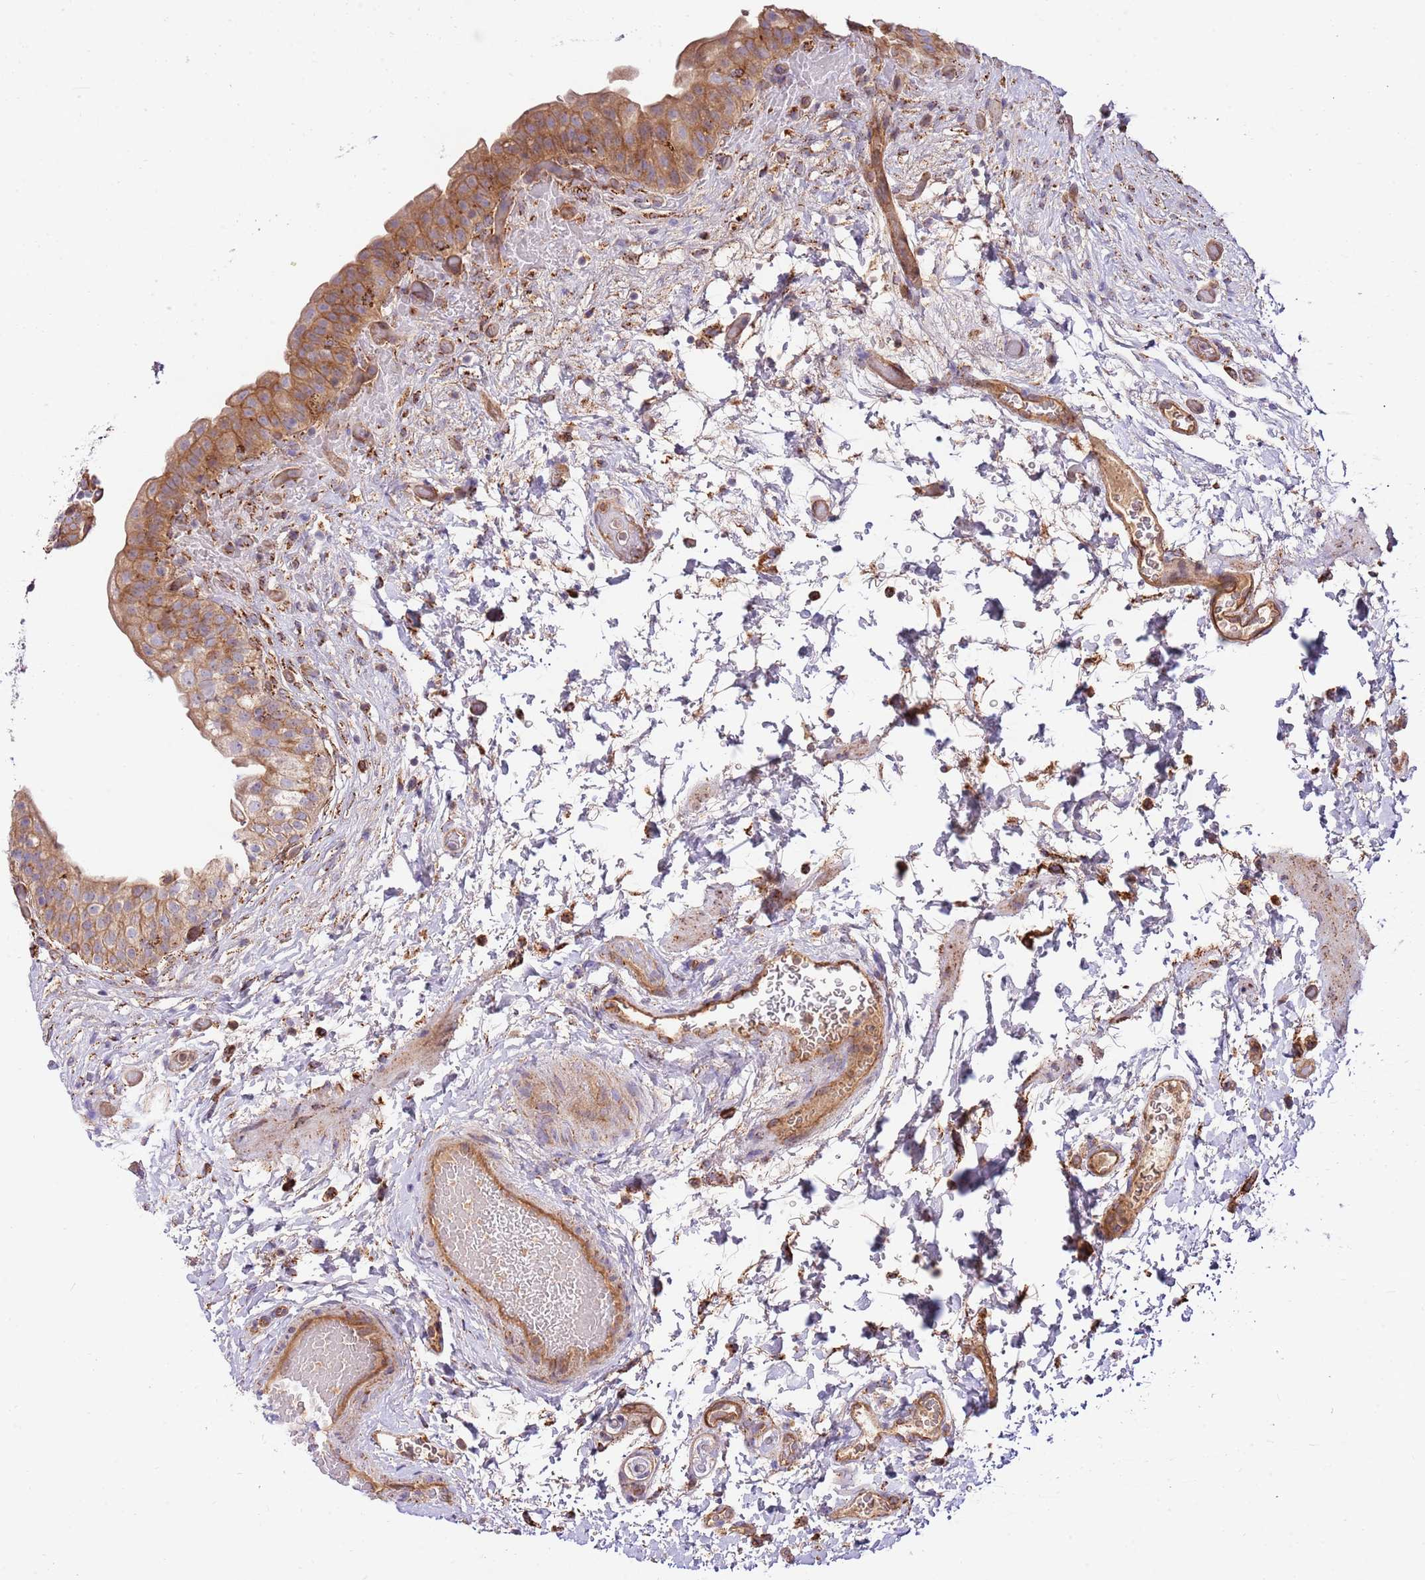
{"staining": {"intensity": "moderate", "quantity": ">75%", "location": "cytoplasmic/membranous"}, "tissue": "urinary bladder", "cell_type": "Urothelial cells", "image_type": "normal", "snomed": [{"axis": "morphology", "description": "Normal tissue, NOS"}, {"axis": "topography", "description": "Urinary bladder"}], "caption": "Protein analysis of unremarkable urinary bladder demonstrates moderate cytoplasmic/membranous expression in about >75% of urothelial cells.", "gene": "DOCK6", "patient": {"sex": "male", "age": 69}}